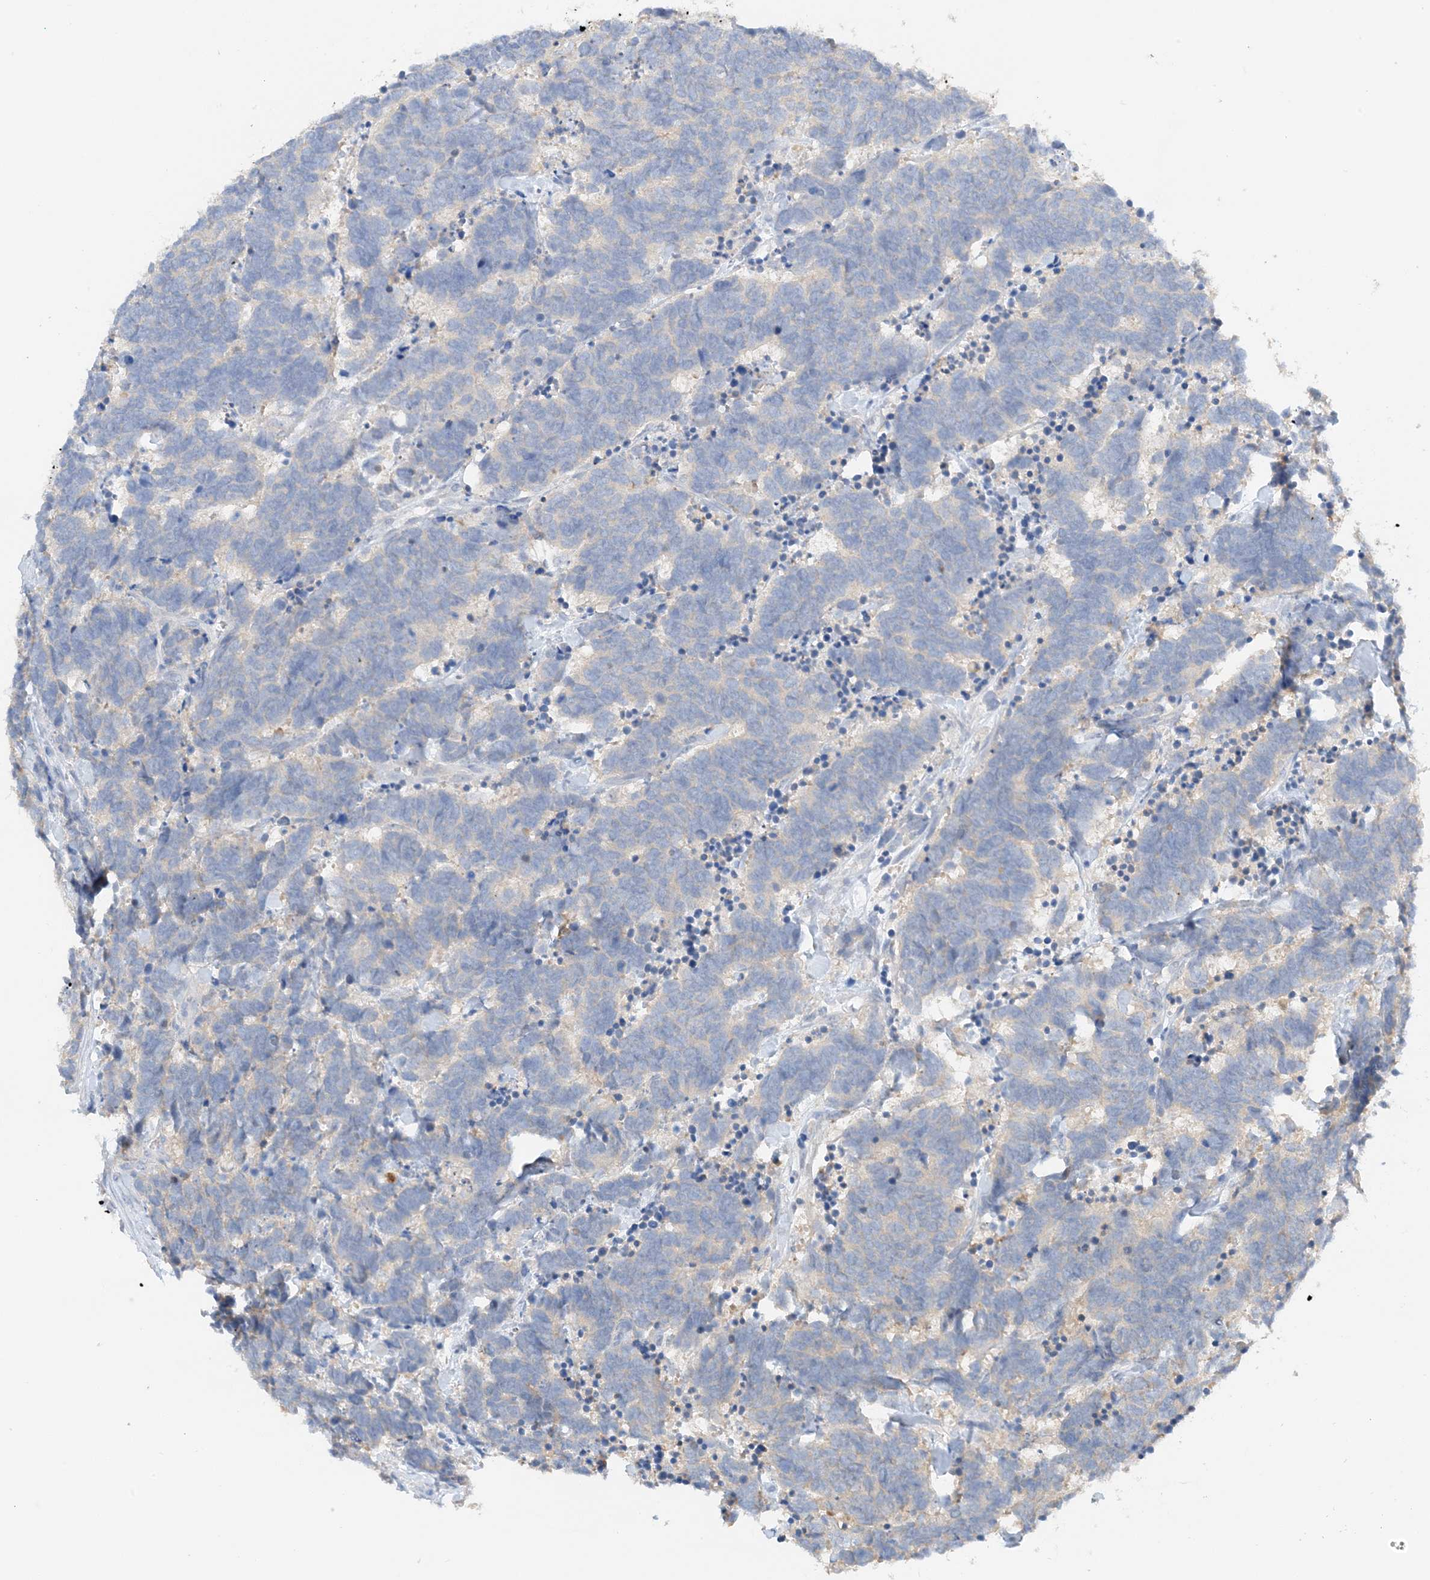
{"staining": {"intensity": "negative", "quantity": "none", "location": "none"}, "tissue": "carcinoid", "cell_type": "Tumor cells", "image_type": "cancer", "snomed": [{"axis": "morphology", "description": "Carcinoma, NOS"}, {"axis": "morphology", "description": "Carcinoid, malignant, NOS"}, {"axis": "topography", "description": "Urinary bladder"}], "caption": "This is a photomicrograph of immunohistochemistry staining of carcinoid (malignant), which shows no expression in tumor cells.", "gene": "KIFBP", "patient": {"sex": "male", "age": 57}}